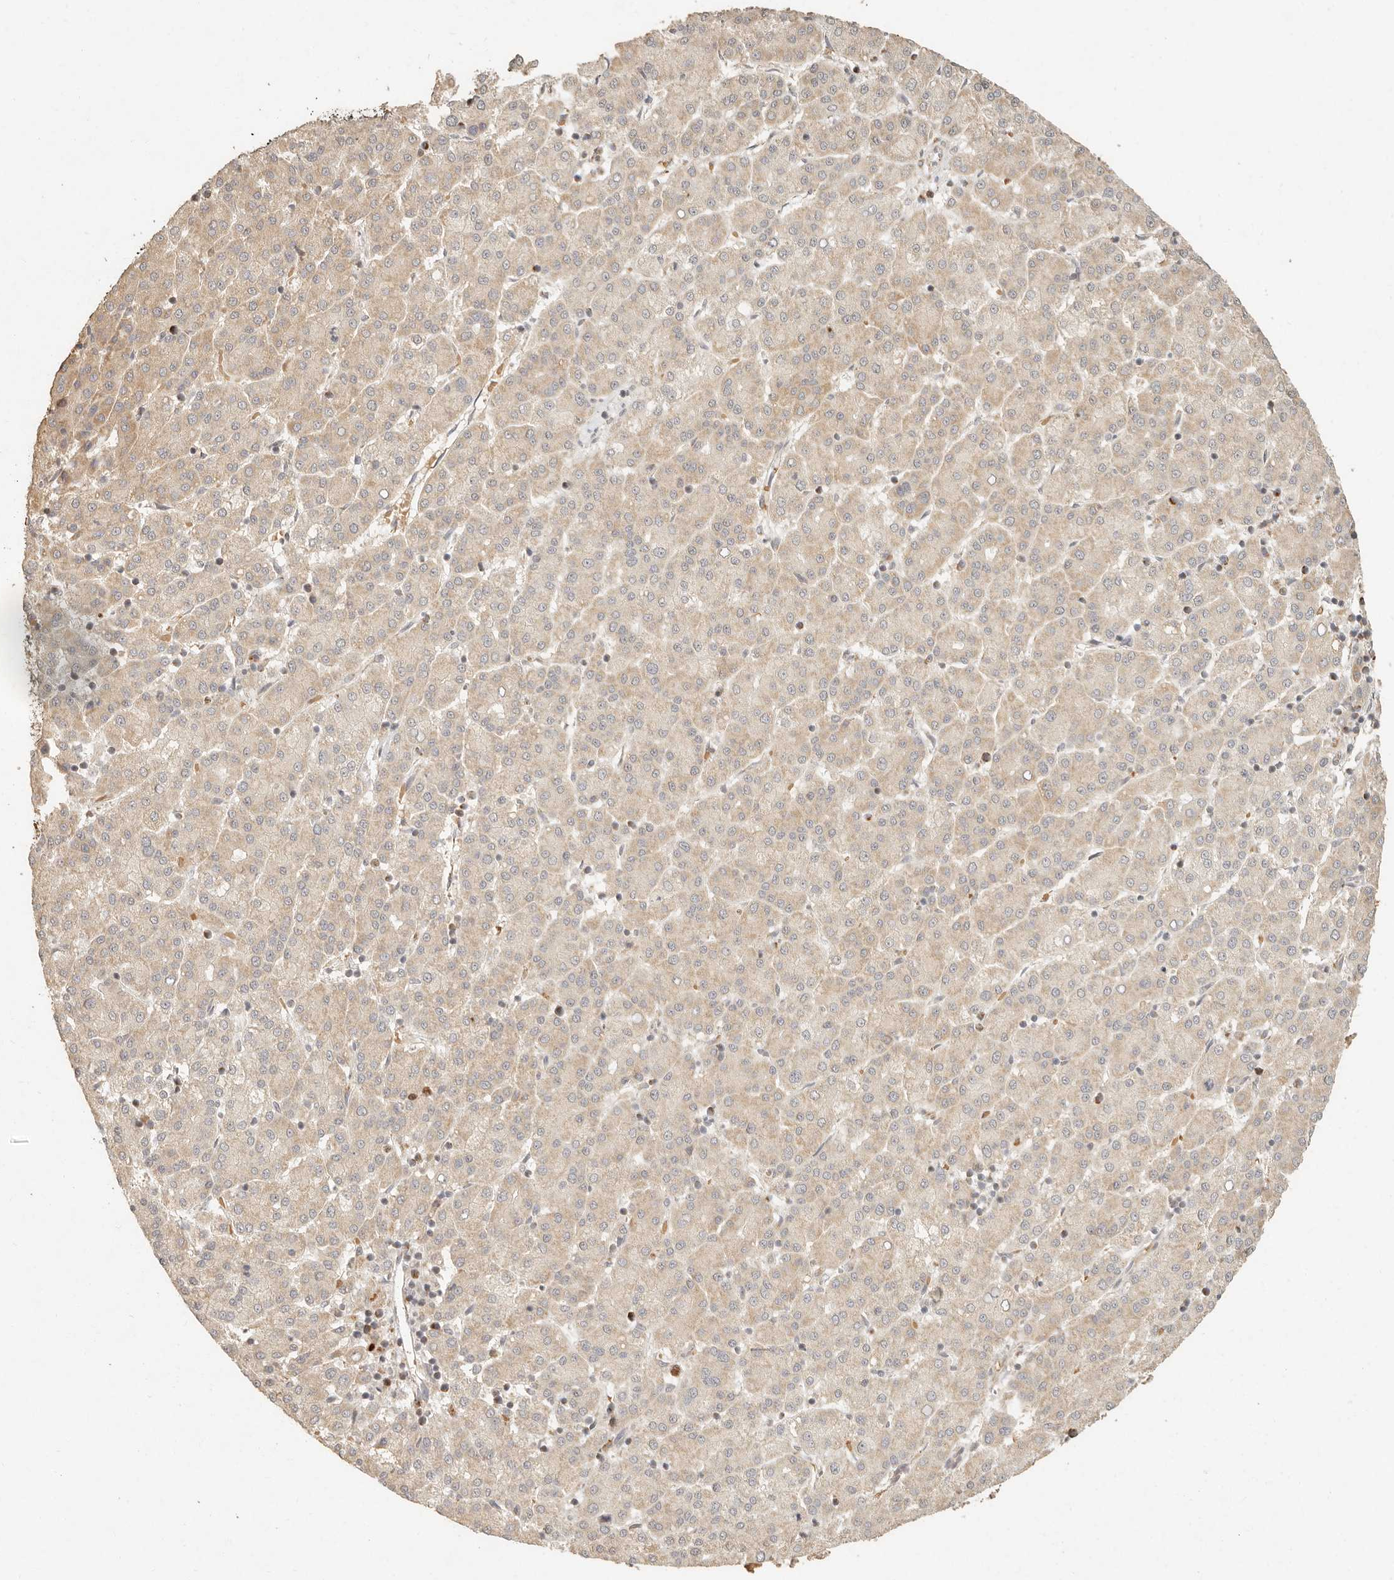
{"staining": {"intensity": "weak", "quantity": ">75%", "location": "cytoplasmic/membranous"}, "tissue": "liver cancer", "cell_type": "Tumor cells", "image_type": "cancer", "snomed": [{"axis": "morphology", "description": "Carcinoma, Hepatocellular, NOS"}, {"axis": "topography", "description": "Liver"}], "caption": "This image reveals IHC staining of liver cancer (hepatocellular carcinoma), with low weak cytoplasmic/membranous expression in about >75% of tumor cells.", "gene": "MRPL55", "patient": {"sex": "female", "age": 58}}